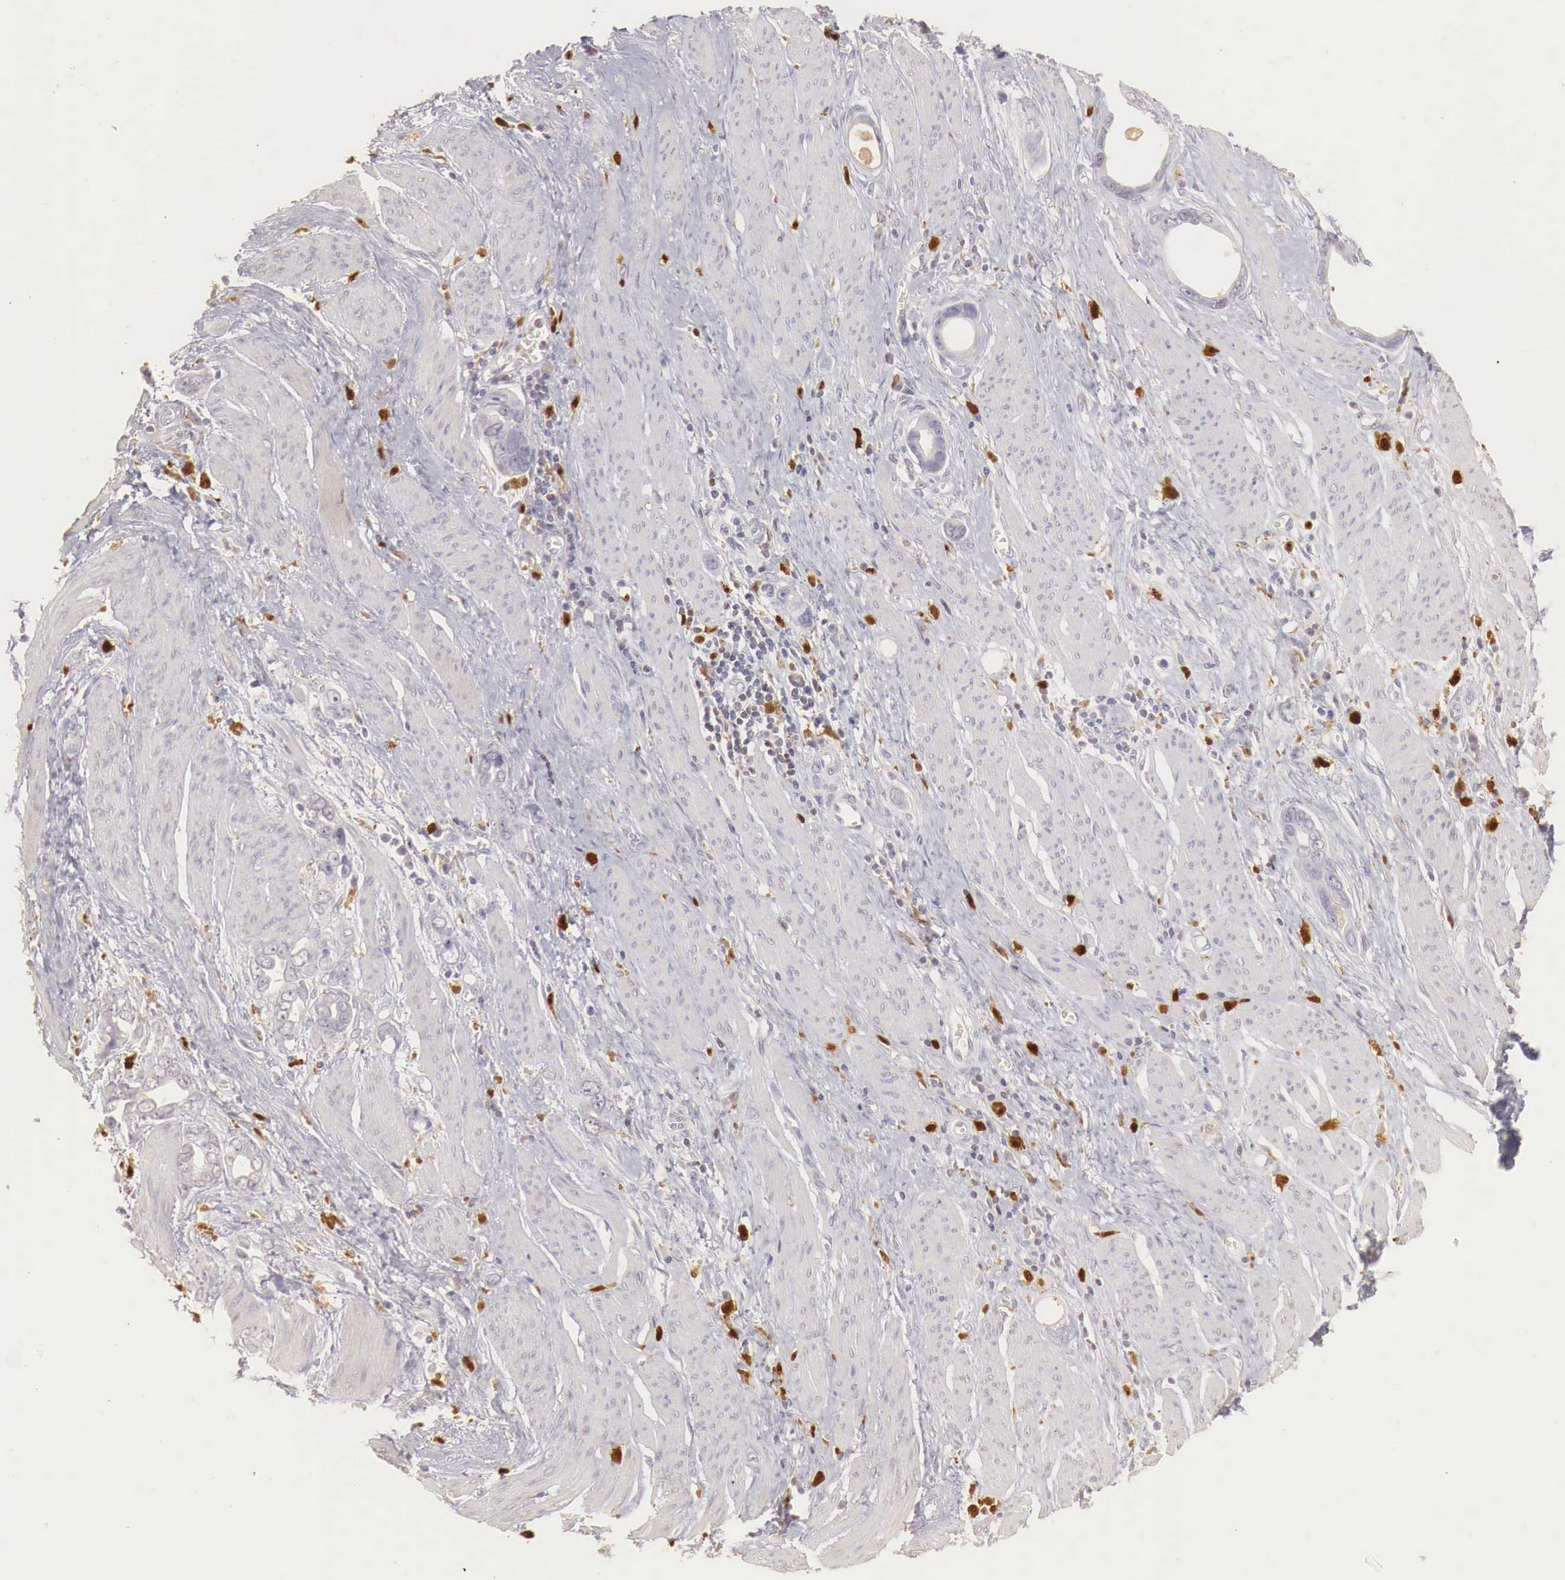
{"staining": {"intensity": "negative", "quantity": "none", "location": "none"}, "tissue": "stomach cancer", "cell_type": "Tumor cells", "image_type": "cancer", "snomed": [{"axis": "morphology", "description": "Adenocarcinoma, NOS"}, {"axis": "topography", "description": "Stomach"}], "caption": "Immunohistochemistry (IHC) image of neoplastic tissue: human stomach adenocarcinoma stained with DAB (3,3'-diaminobenzidine) shows no significant protein staining in tumor cells.", "gene": "RENBP", "patient": {"sex": "male", "age": 78}}